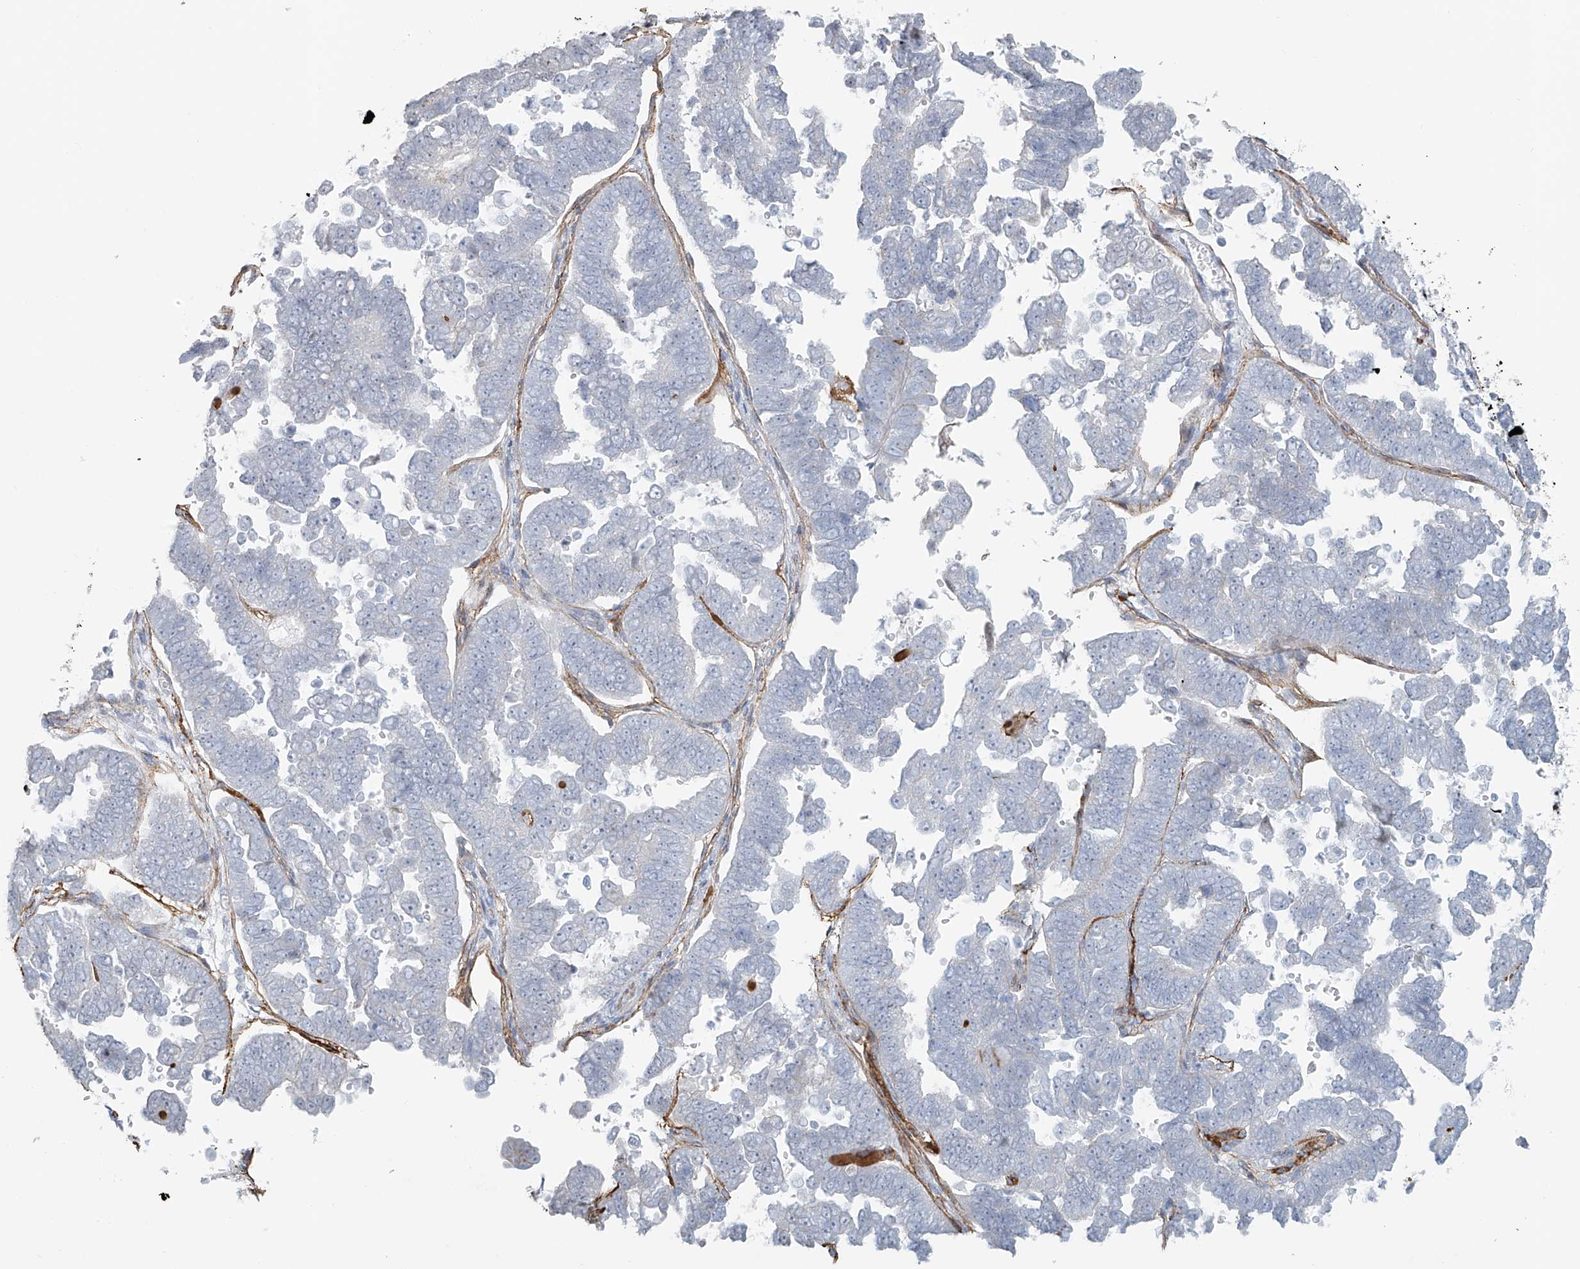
{"staining": {"intensity": "negative", "quantity": "none", "location": "none"}, "tissue": "endometrial cancer", "cell_type": "Tumor cells", "image_type": "cancer", "snomed": [{"axis": "morphology", "description": "Adenocarcinoma, NOS"}, {"axis": "topography", "description": "Endometrium"}], "caption": "Immunohistochemical staining of human endometrial cancer (adenocarcinoma) shows no significant expression in tumor cells.", "gene": "TUBE1", "patient": {"sex": "female", "age": 75}}